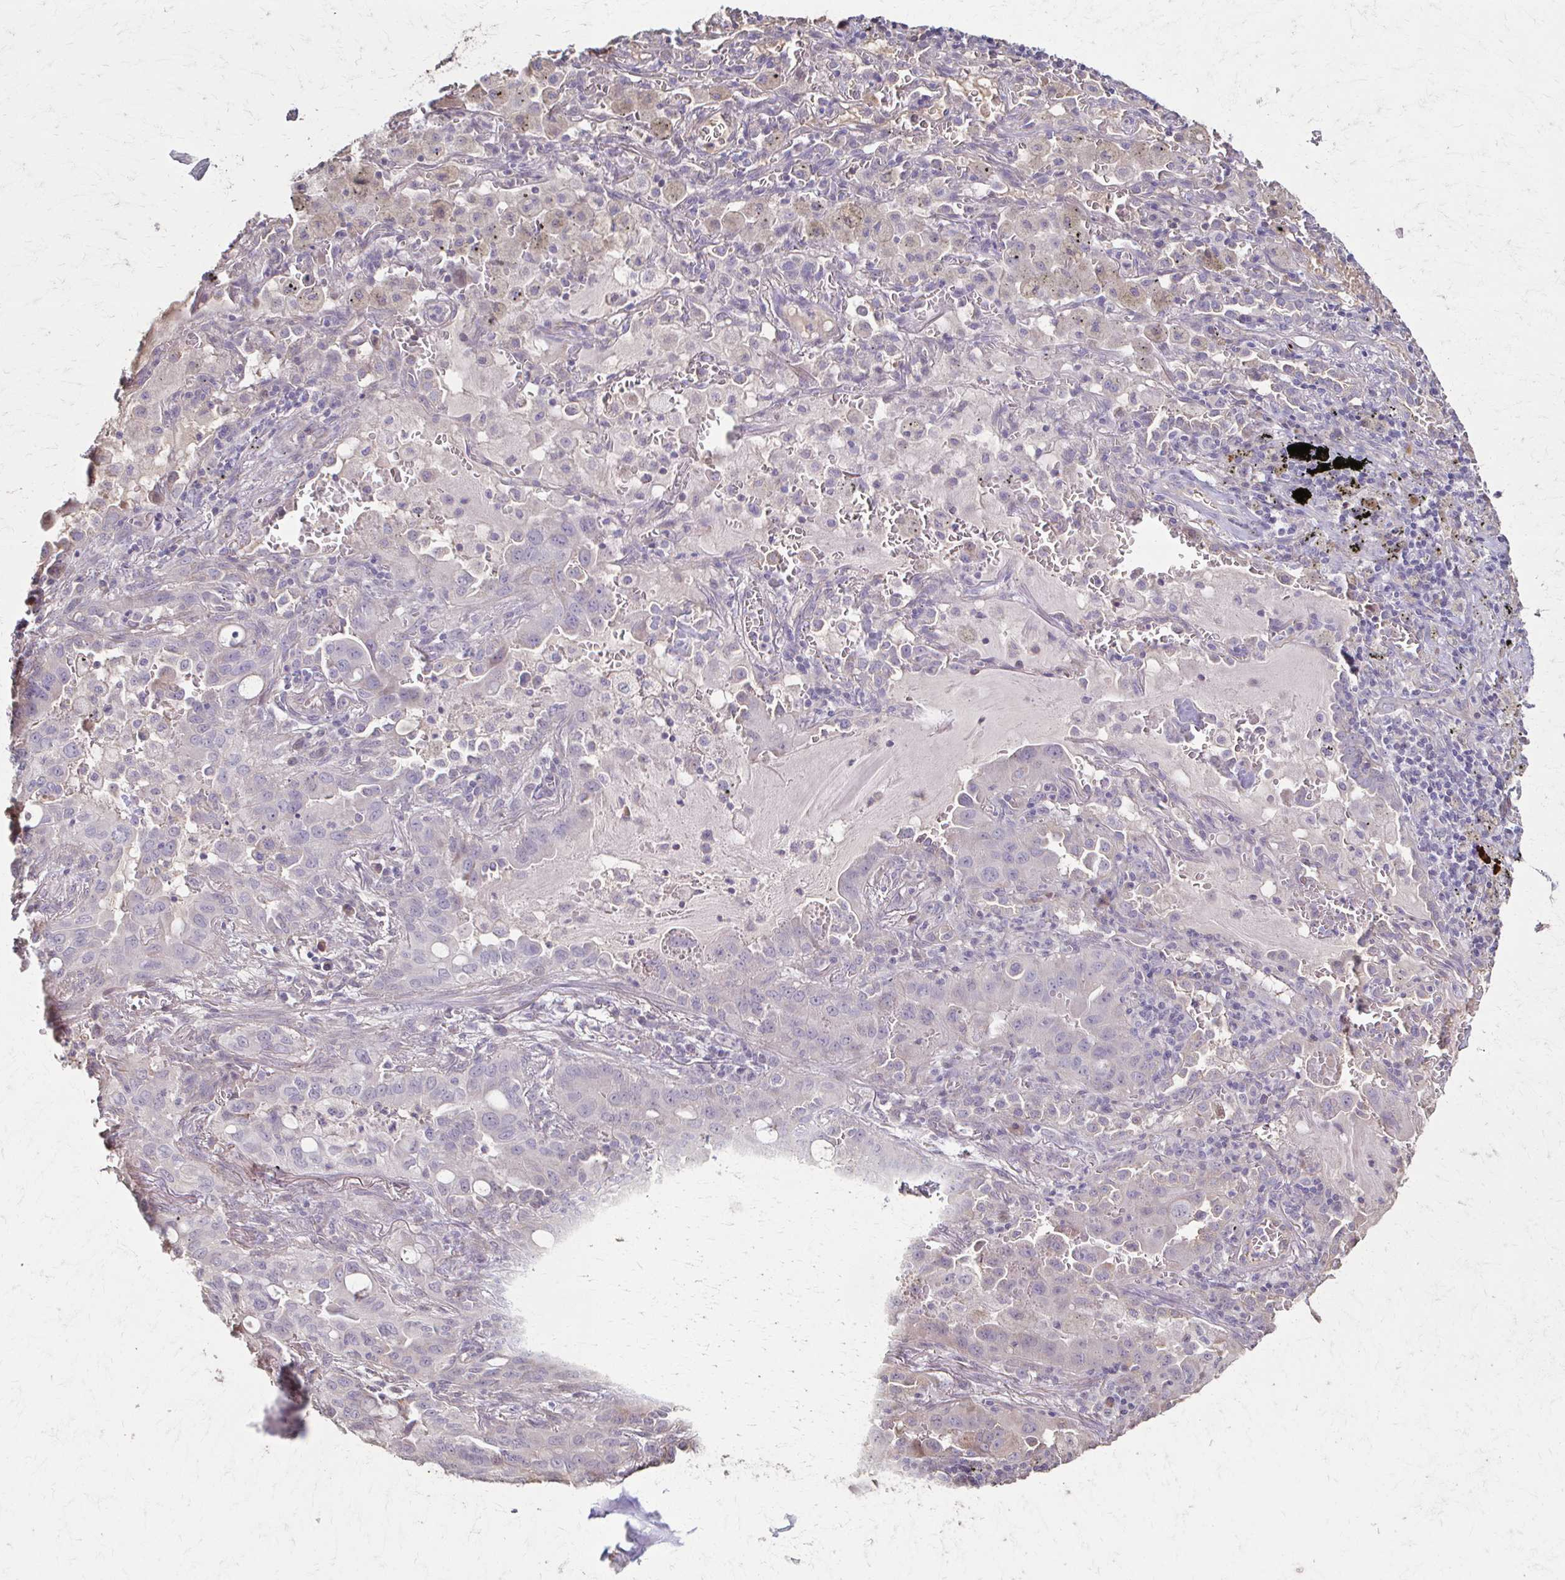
{"staining": {"intensity": "negative", "quantity": "none", "location": "none"}, "tissue": "lung cancer", "cell_type": "Tumor cells", "image_type": "cancer", "snomed": [{"axis": "morphology", "description": "Adenocarcinoma, NOS"}, {"axis": "topography", "description": "Lung"}], "caption": "High power microscopy image of an immunohistochemistry histopathology image of adenocarcinoma (lung), revealing no significant staining in tumor cells.", "gene": "IL18BP", "patient": {"sex": "male", "age": 65}}